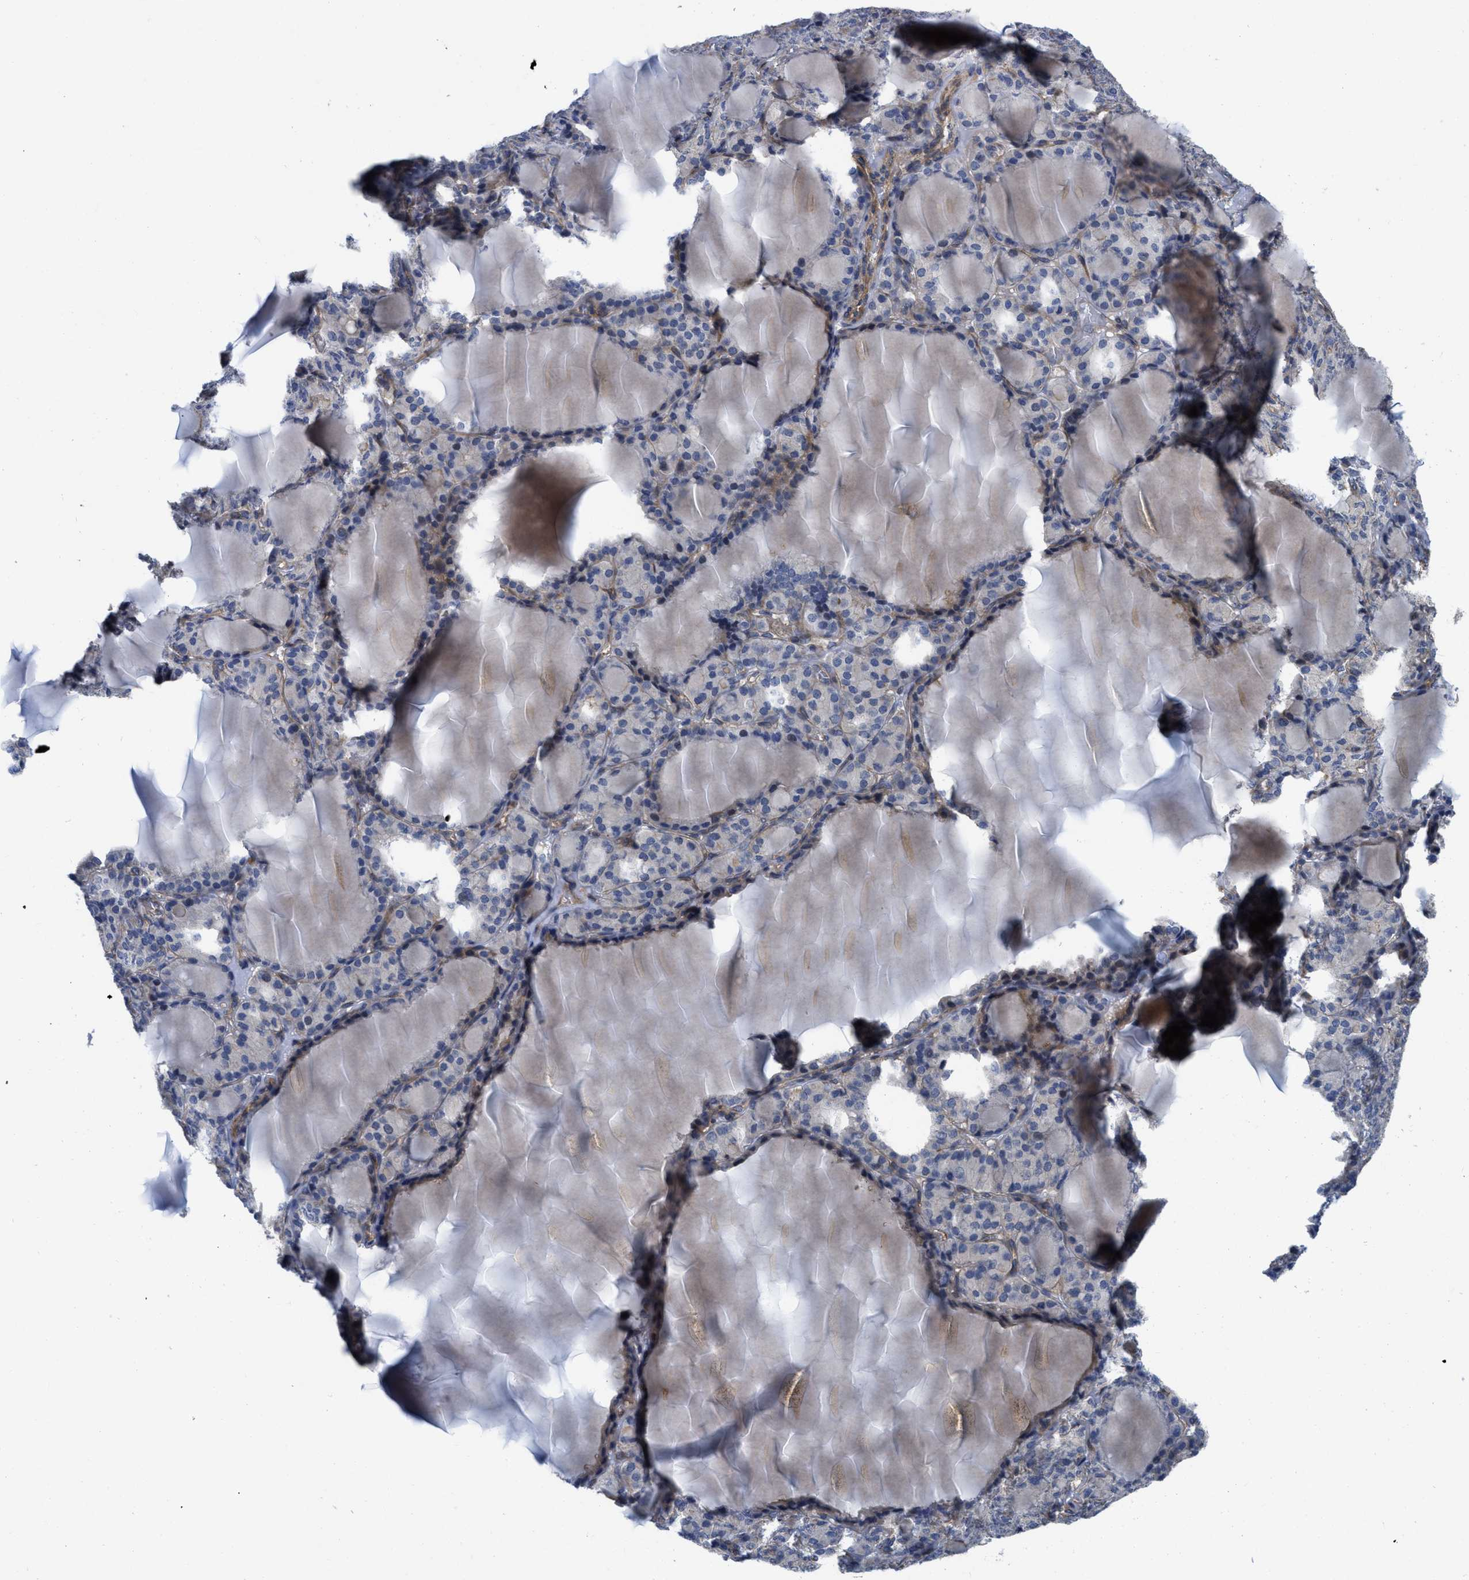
{"staining": {"intensity": "negative", "quantity": "none", "location": "none"}, "tissue": "thyroid gland", "cell_type": "Glandular cells", "image_type": "normal", "snomed": [{"axis": "morphology", "description": "Normal tissue, NOS"}, {"axis": "topography", "description": "Thyroid gland"}], "caption": "An image of human thyroid gland is negative for staining in glandular cells. Nuclei are stained in blue.", "gene": "ARHGEF26", "patient": {"sex": "female", "age": 28}}